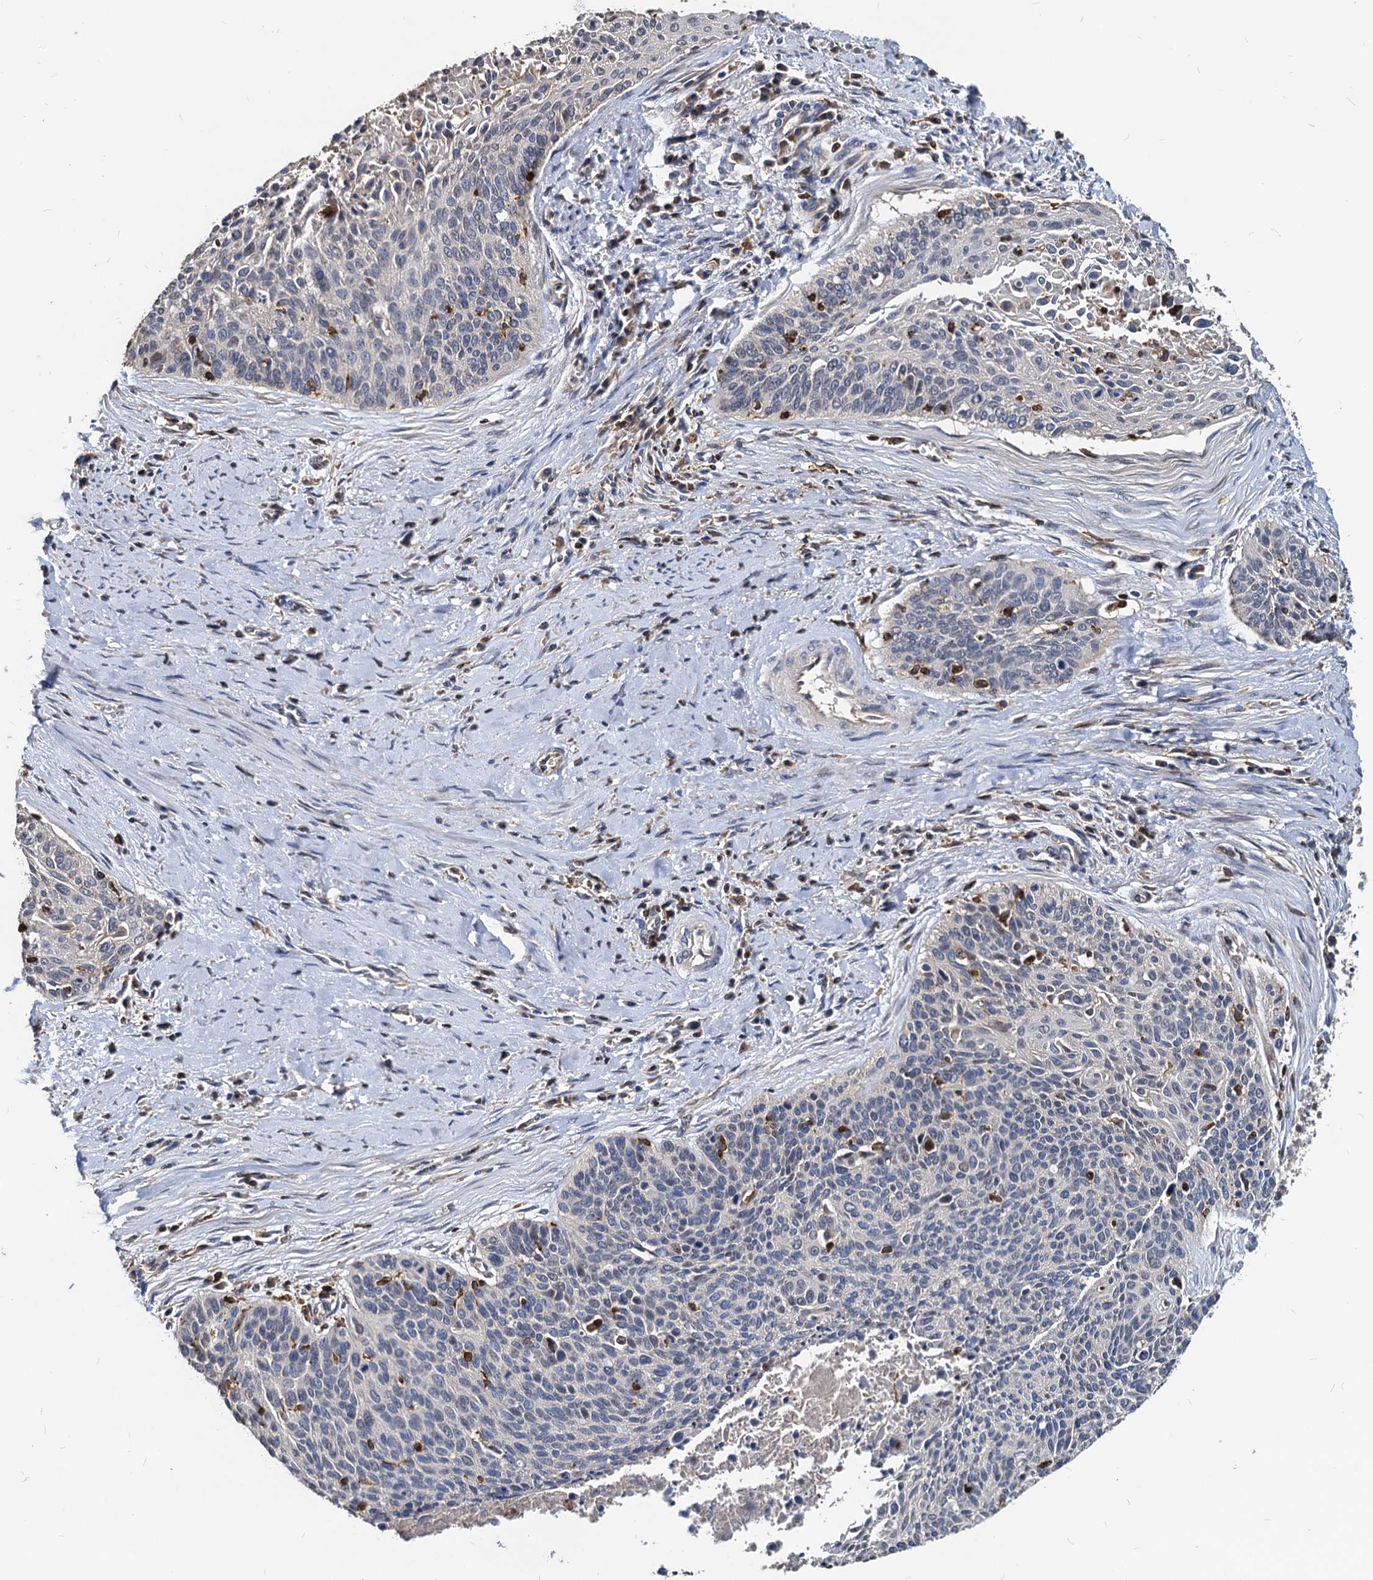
{"staining": {"intensity": "negative", "quantity": "none", "location": "none"}, "tissue": "cervical cancer", "cell_type": "Tumor cells", "image_type": "cancer", "snomed": [{"axis": "morphology", "description": "Squamous cell carcinoma, NOS"}, {"axis": "topography", "description": "Cervix"}], "caption": "This is an IHC image of human cervical cancer (squamous cell carcinoma). There is no positivity in tumor cells.", "gene": "LCP2", "patient": {"sex": "female", "age": 55}}